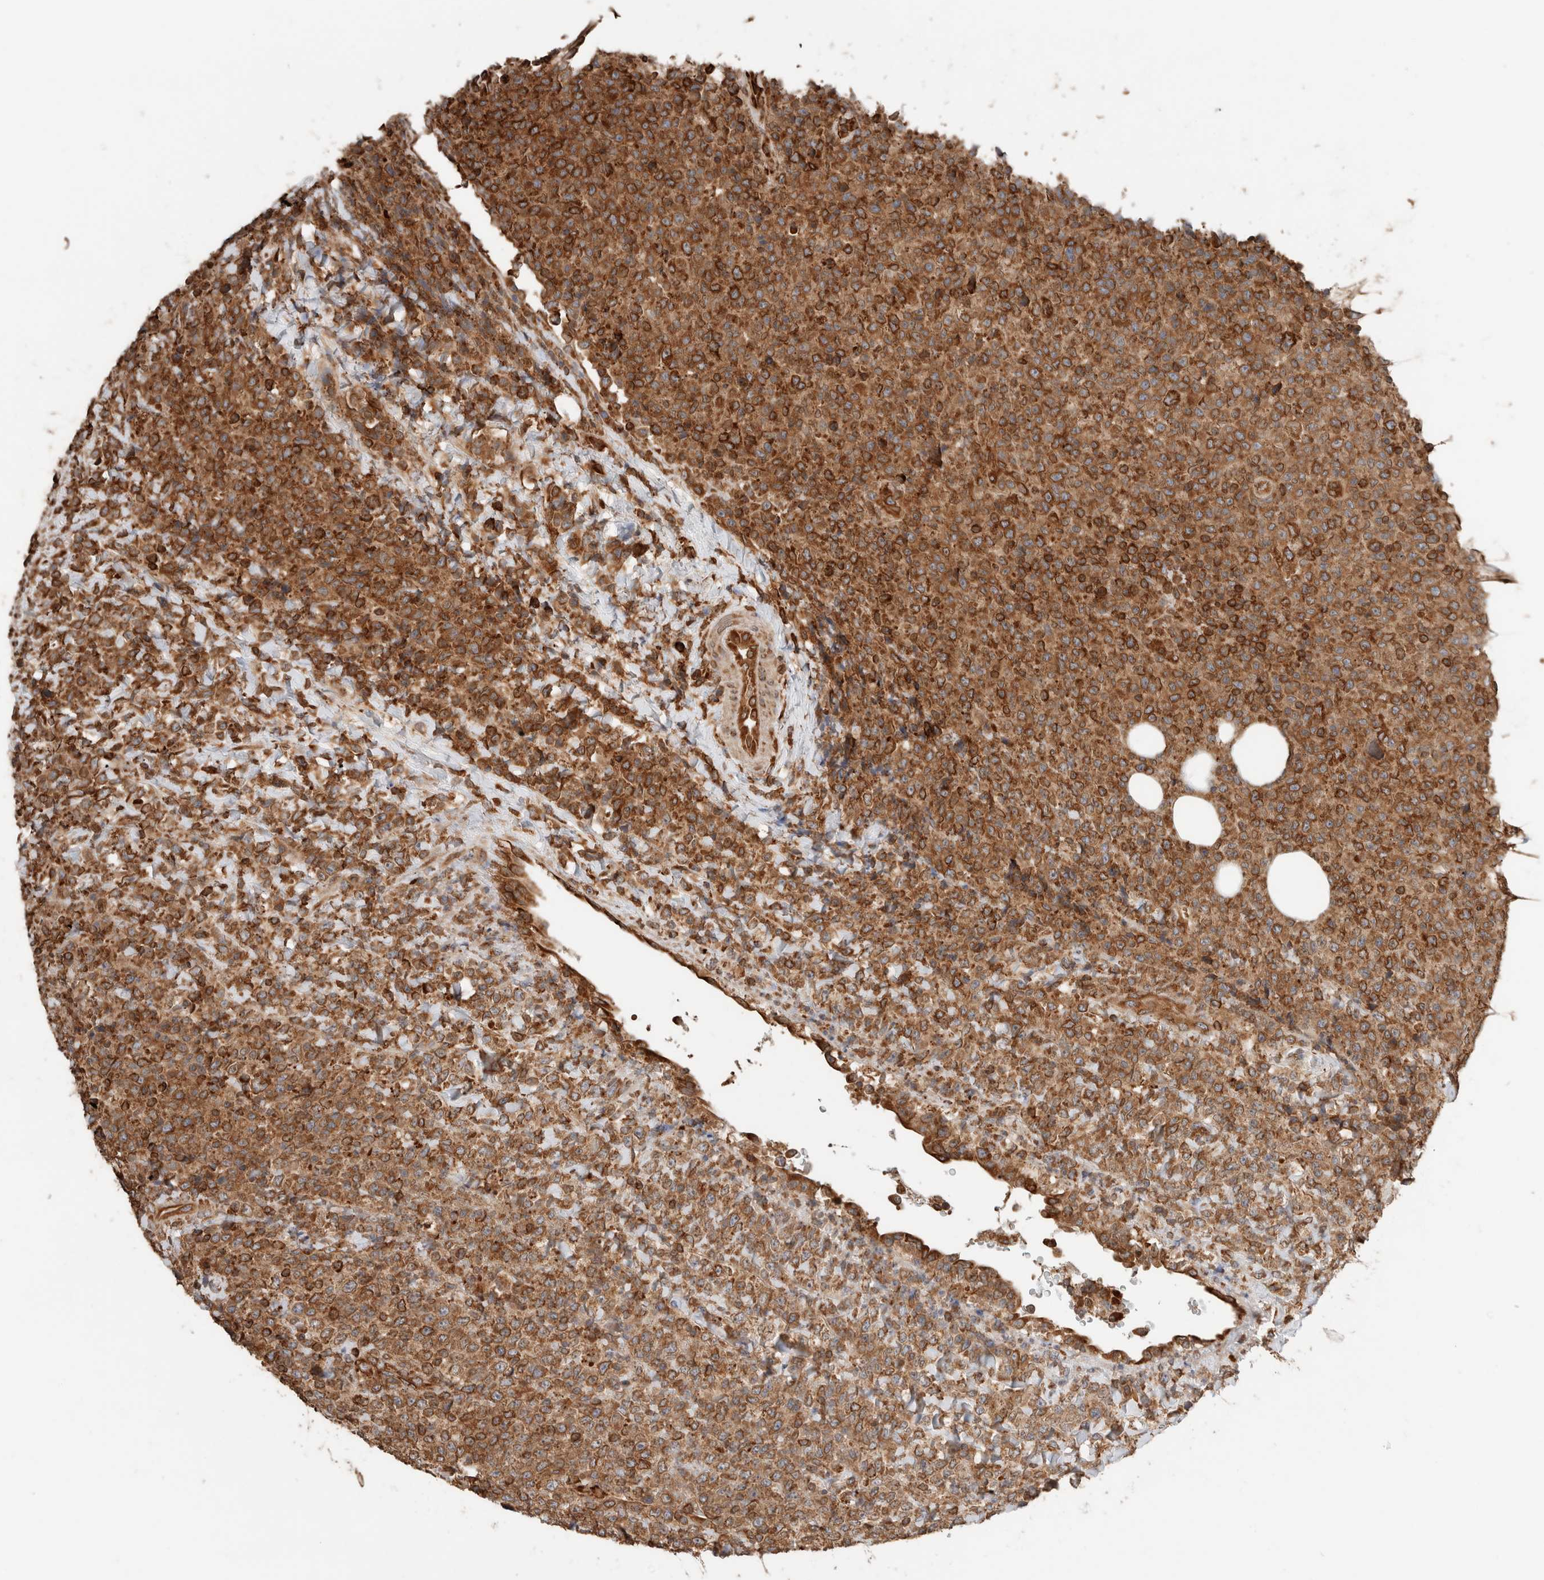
{"staining": {"intensity": "strong", "quantity": "25%-75%", "location": "cytoplasmic/membranous"}, "tissue": "lymphoma", "cell_type": "Tumor cells", "image_type": "cancer", "snomed": [{"axis": "morphology", "description": "Malignant lymphoma, non-Hodgkin's type, High grade"}, {"axis": "topography", "description": "Lymph node"}], "caption": "This is an image of immunohistochemistry (IHC) staining of high-grade malignant lymphoma, non-Hodgkin's type, which shows strong staining in the cytoplasmic/membranous of tumor cells.", "gene": "ERAP2", "patient": {"sex": "male", "age": 13}}